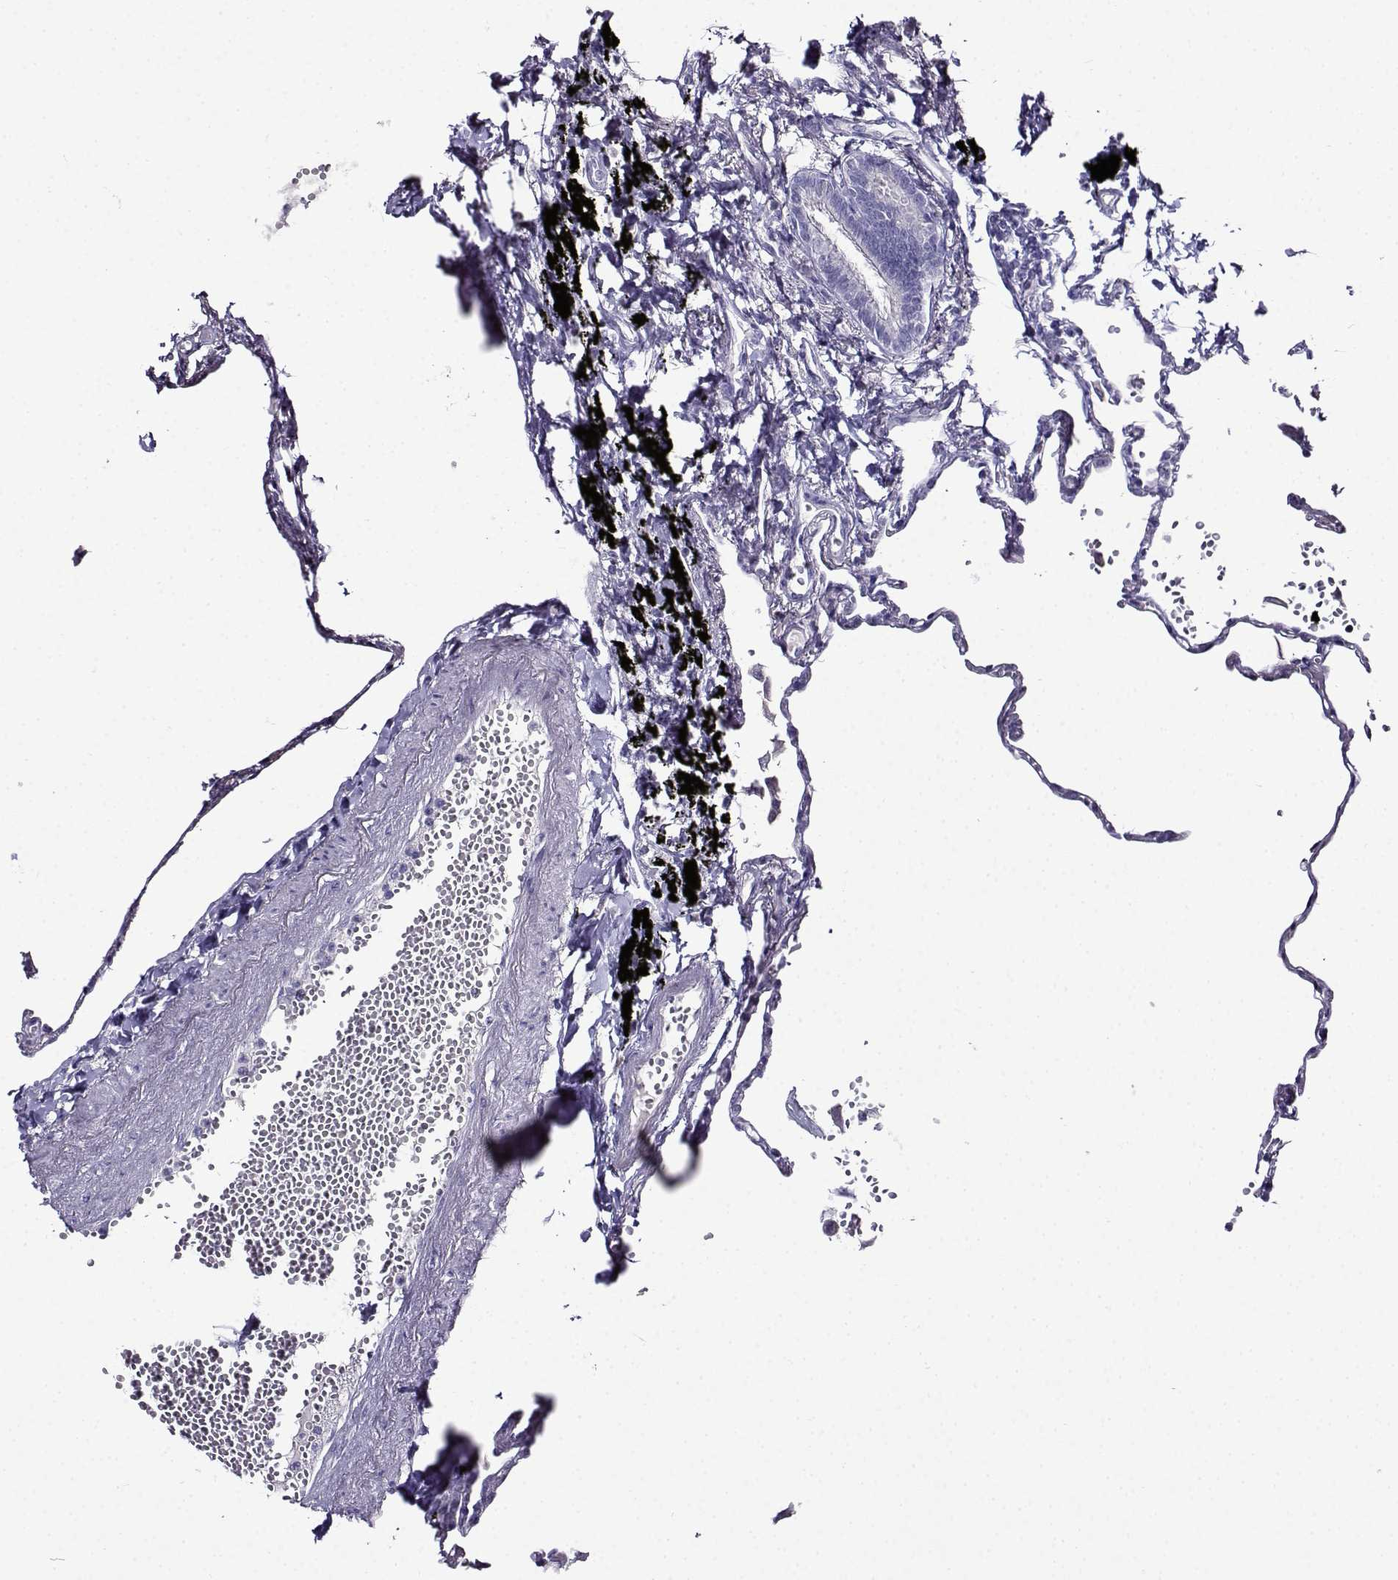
{"staining": {"intensity": "negative", "quantity": "none", "location": "none"}, "tissue": "lung", "cell_type": "Alveolar cells", "image_type": "normal", "snomed": [{"axis": "morphology", "description": "Normal tissue, NOS"}, {"axis": "topography", "description": "Lung"}], "caption": "This is a histopathology image of immunohistochemistry staining of normal lung, which shows no positivity in alveolar cells.", "gene": "TMEM266", "patient": {"sex": "male", "age": 78}}